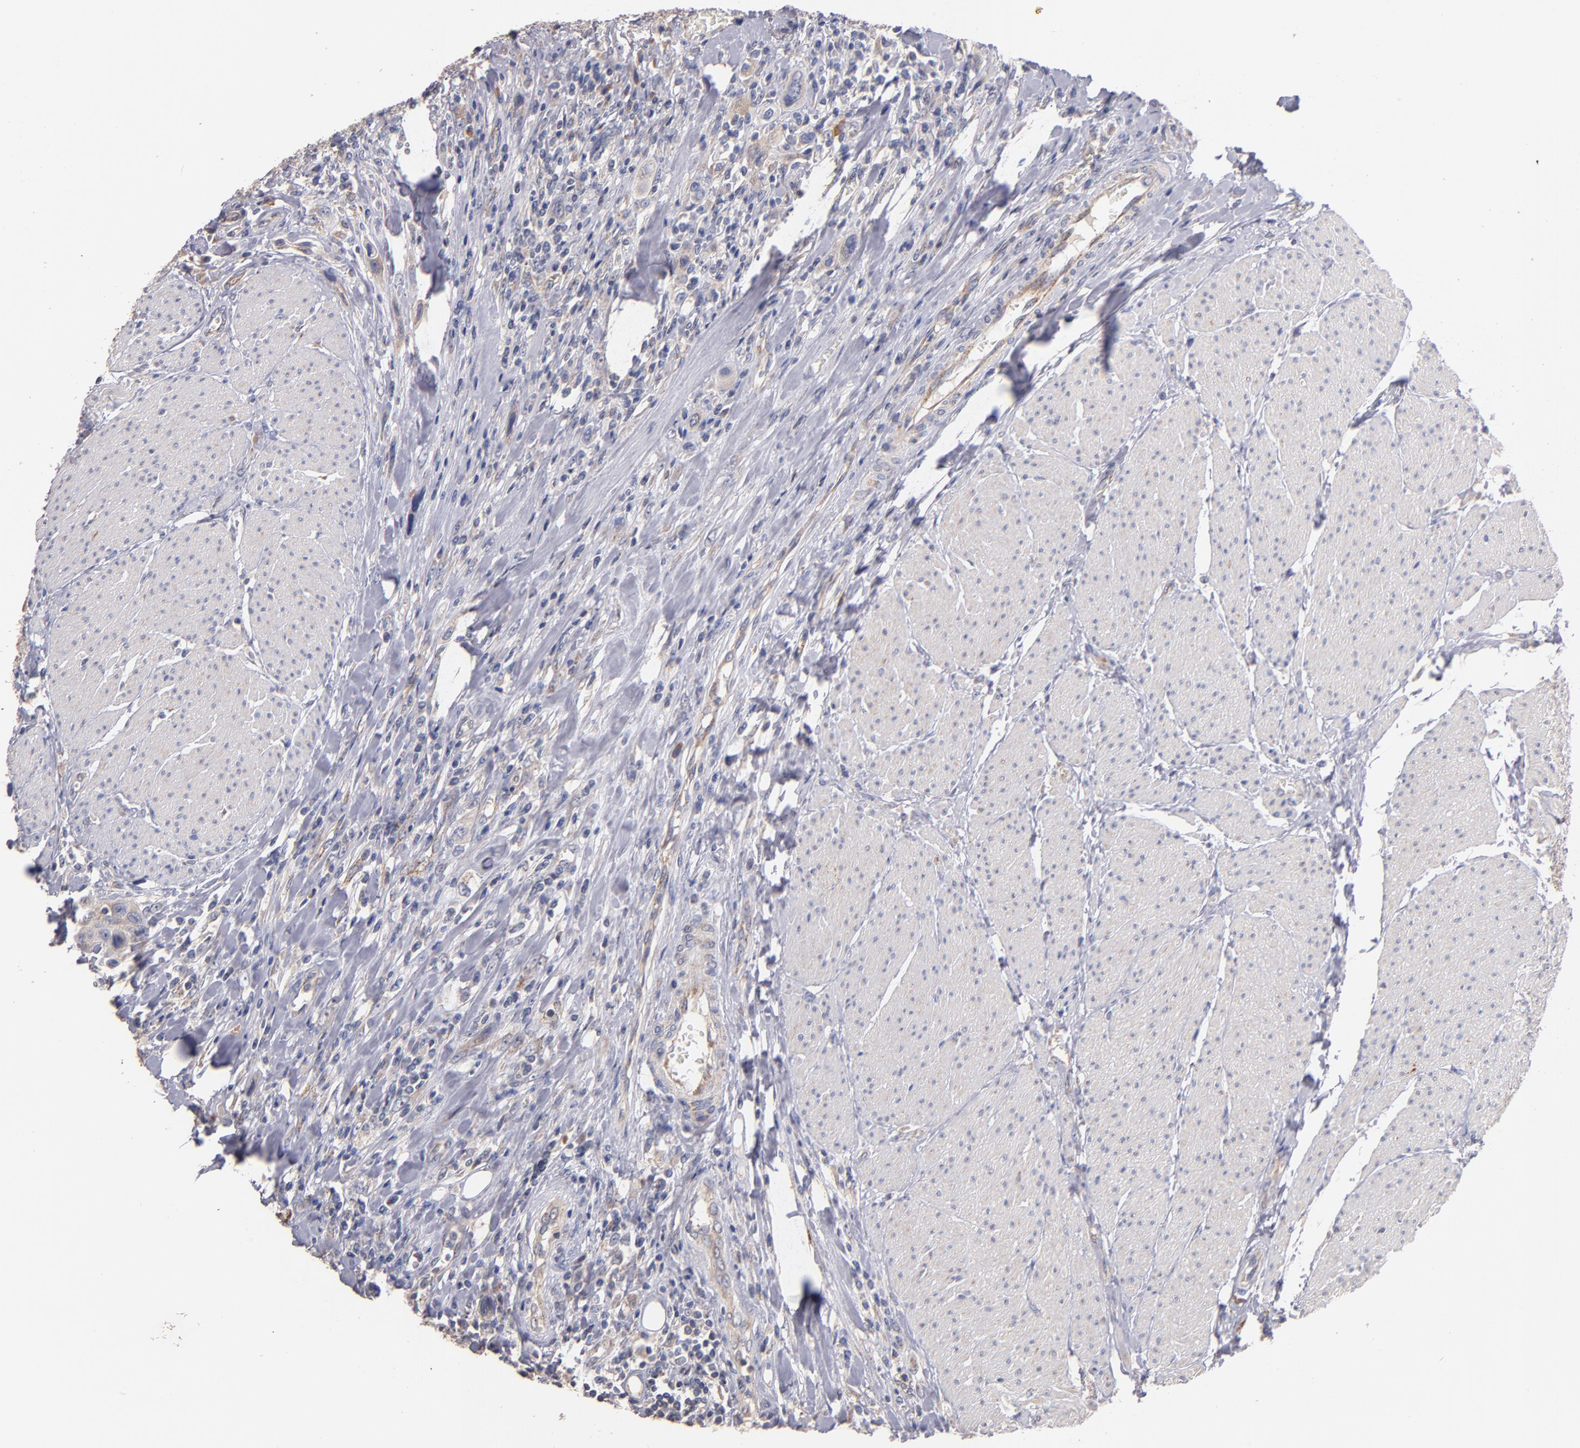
{"staining": {"intensity": "weak", "quantity": ">75%", "location": "cytoplasmic/membranous"}, "tissue": "urothelial cancer", "cell_type": "Tumor cells", "image_type": "cancer", "snomed": [{"axis": "morphology", "description": "Urothelial carcinoma, High grade"}, {"axis": "topography", "description": "Urinary bladder"}], "caption": "The immunohistochemical stain labels weak cytoplasmic/membranous staining in tumor cells of urothelial carcinoma (high-grade) tissue.", "gene": "DIABLO", "patient": {"sex": "male", "age": 50}}